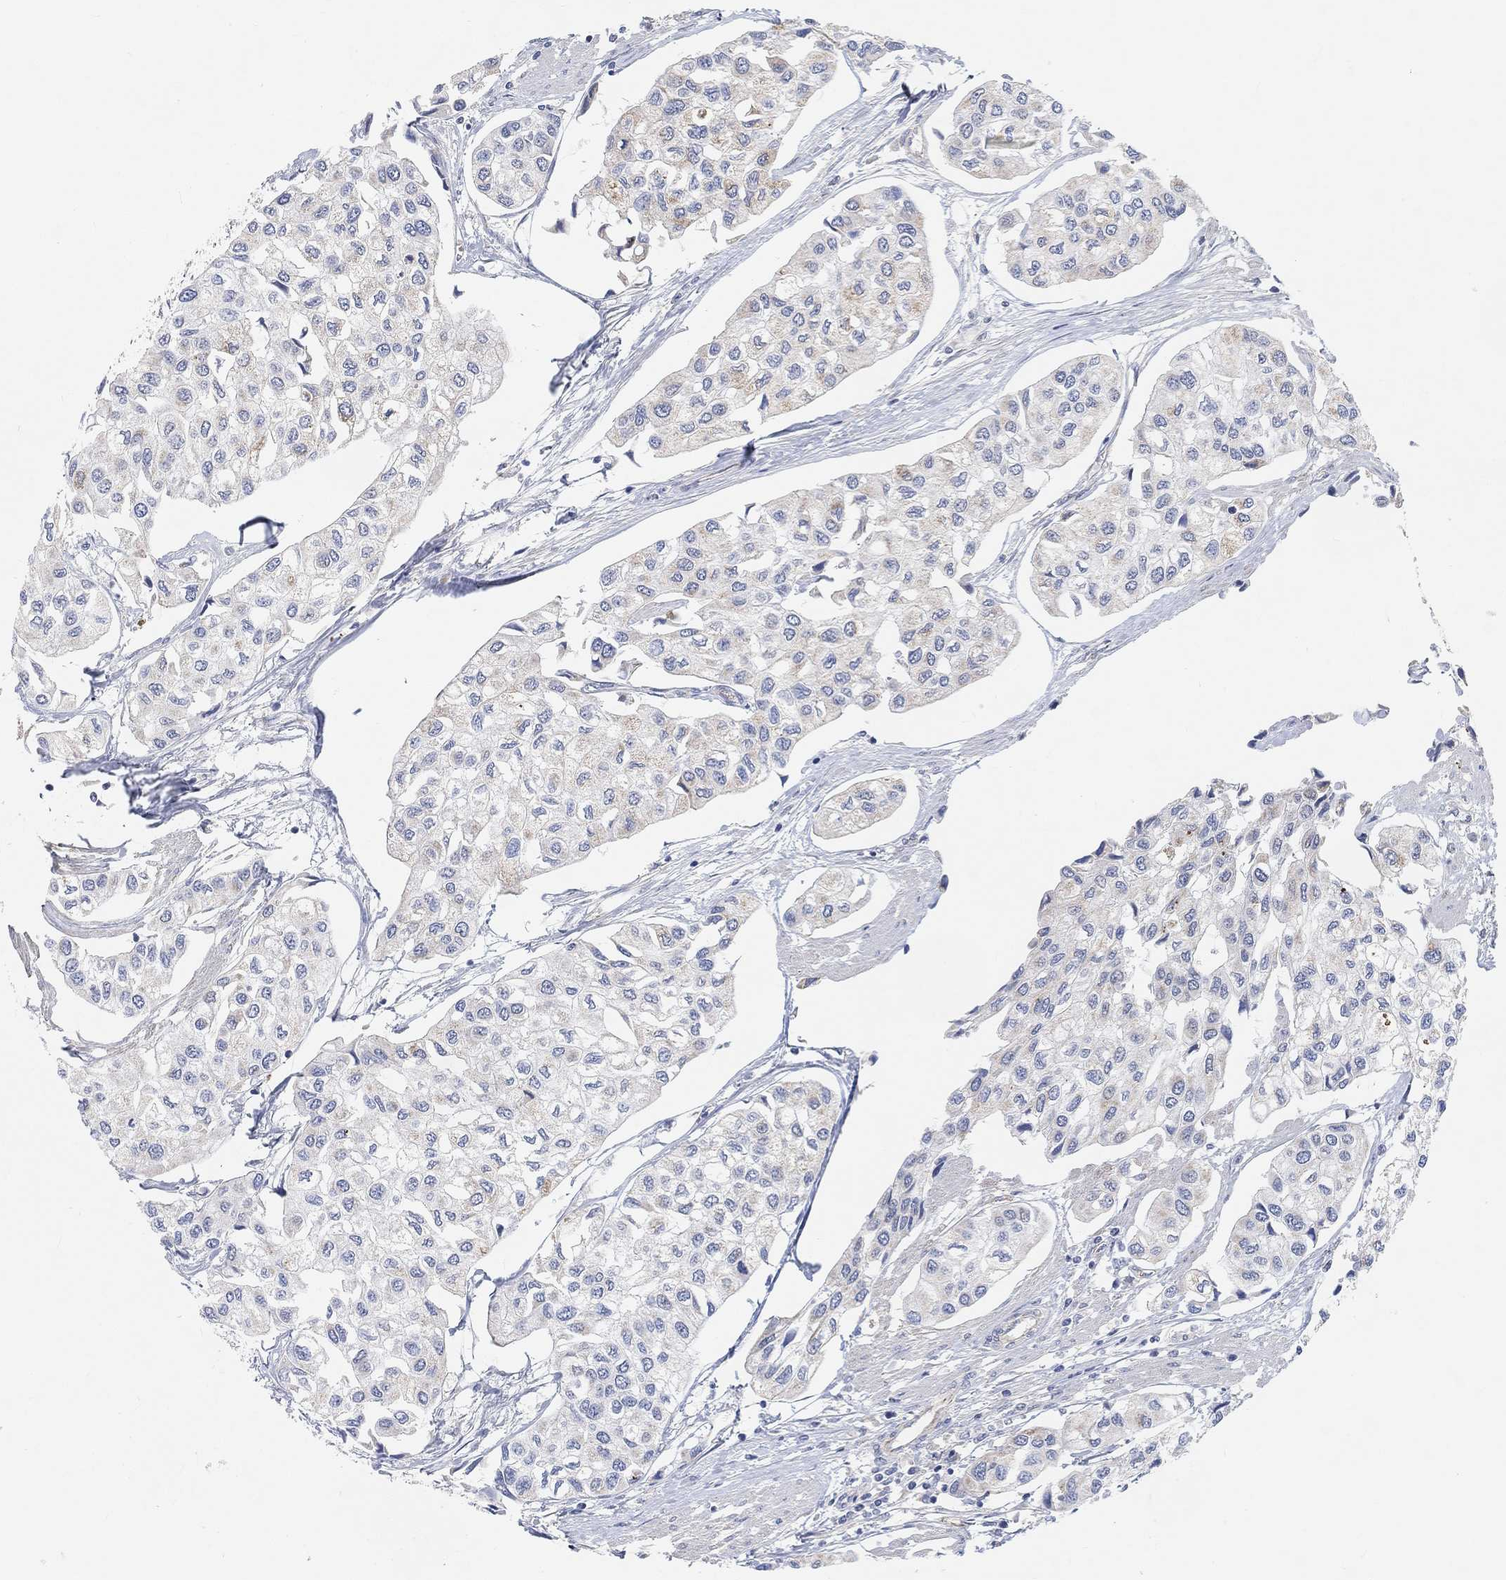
{"staining": {"intensity": "negative", "quantity": "none", "location": "none"}, "tissue": "urothelial cancer", "cell_type": "Tumor cells", "image_type": "cancer", "snomed": [{"axis": "morphology", "description": "Urothelial carcinoma, High grade"}, {"axis": "topography", "description": "Urinary bladder"}], "caption": "An image of urothelial carcinoma (high-grade) stained for a protein shows no brown staining in tumor cells. The staining is performed using DAB (3,3'-diaminobenzidine) brown chromogen with nuclei counter-stained in using hematoxylin.", "gene": "HCRTR1", "patient": {"sex": "male", "age": 73}}